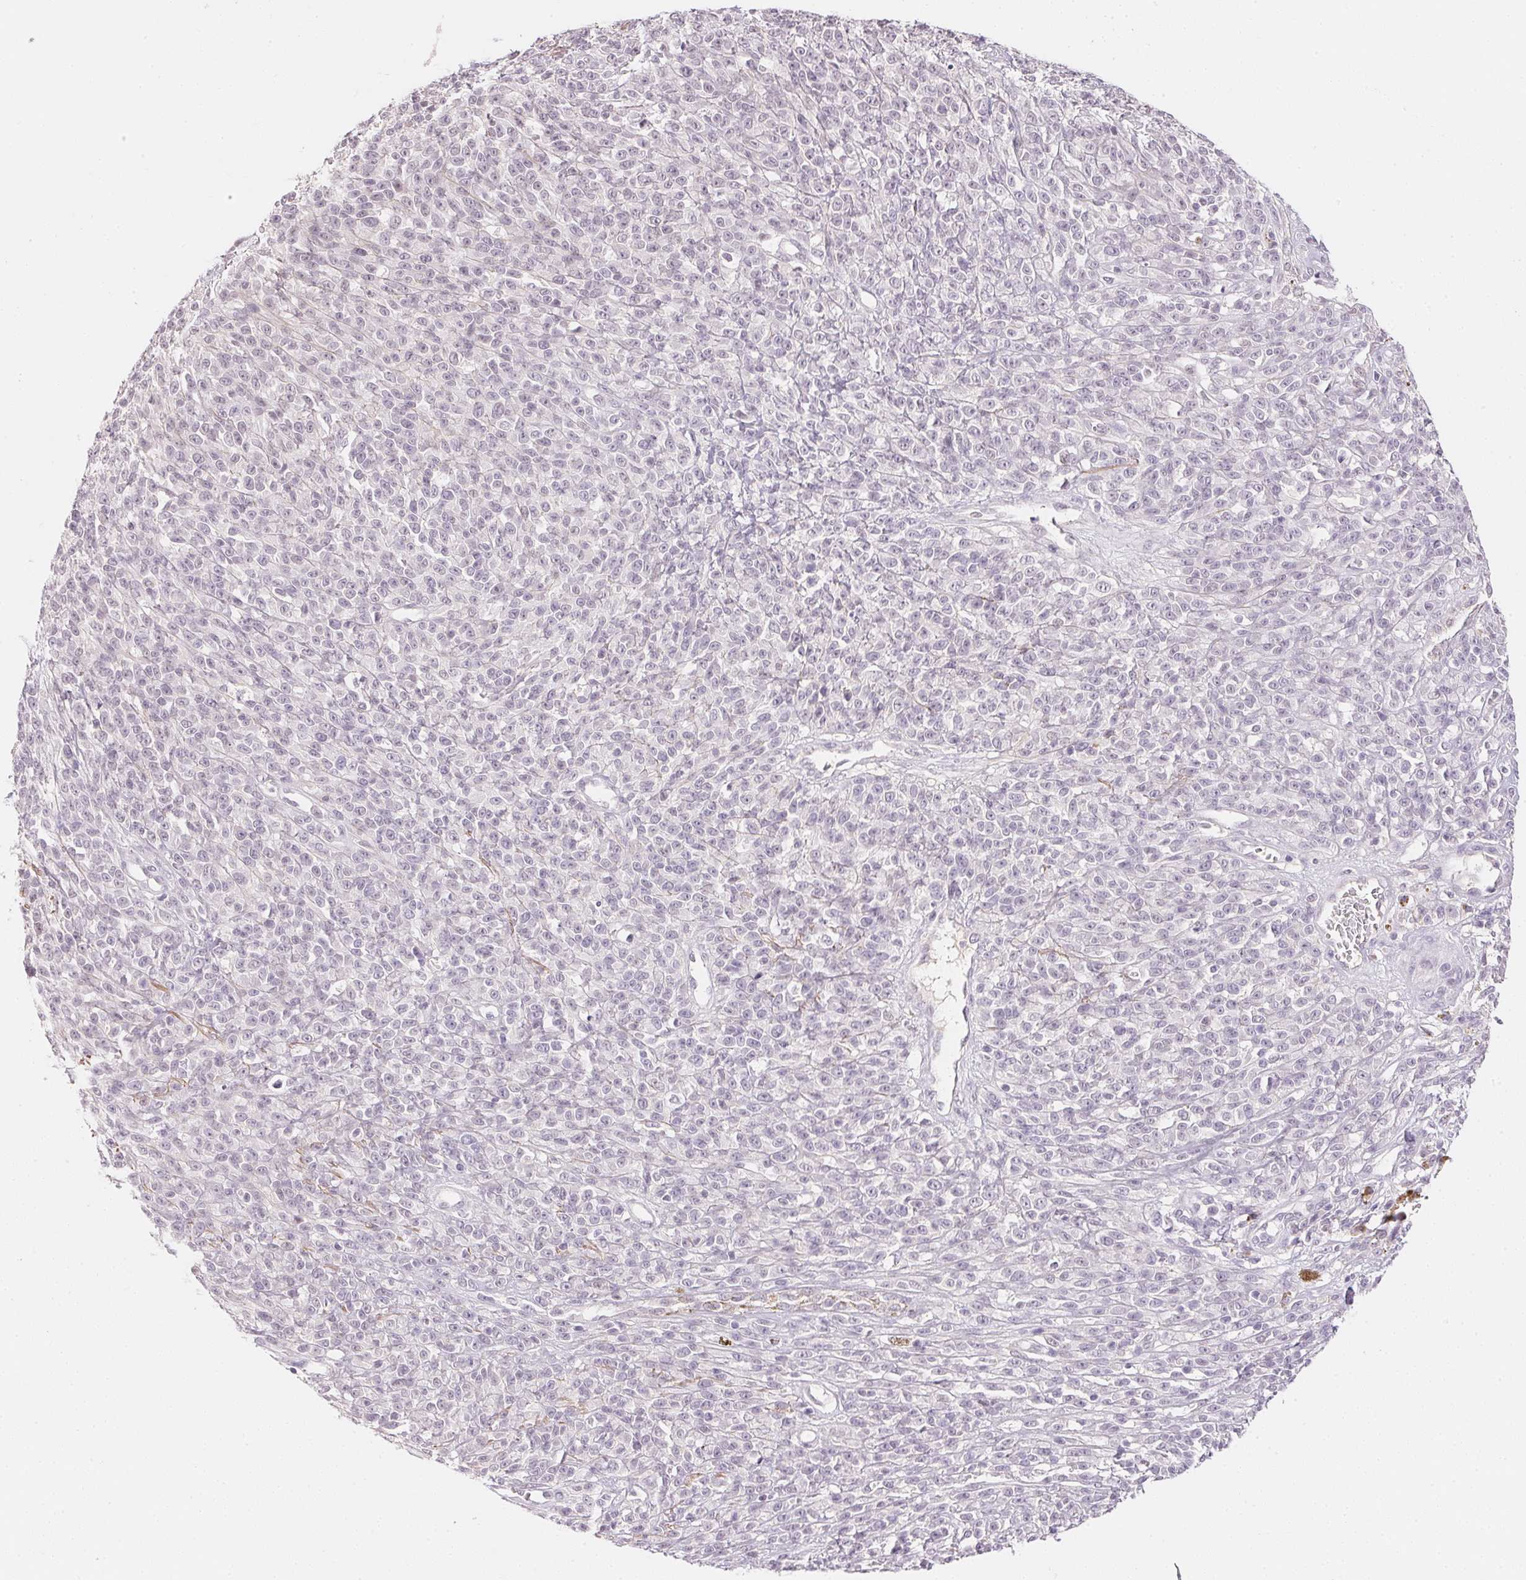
{"staining": {"intensity": "negative", "quantity": "none", "location": "none"}, "tissue": "melanoma", "cell_type": "Tumor cells", "image_type": "cancer", "snomed": [{"axis": "morphology", "description": "Malignant melanoma, NOS"}, {"axis": "topography", "description": "Skin"}, {"axis": "topography", "description": "Skin of trunk"}], "caption": "This is an IHC image of human malignant melanoma. There is no staining in tumor cells.", "gene": "FNDC4", "patient": {"sex": "male", "age": 74}}